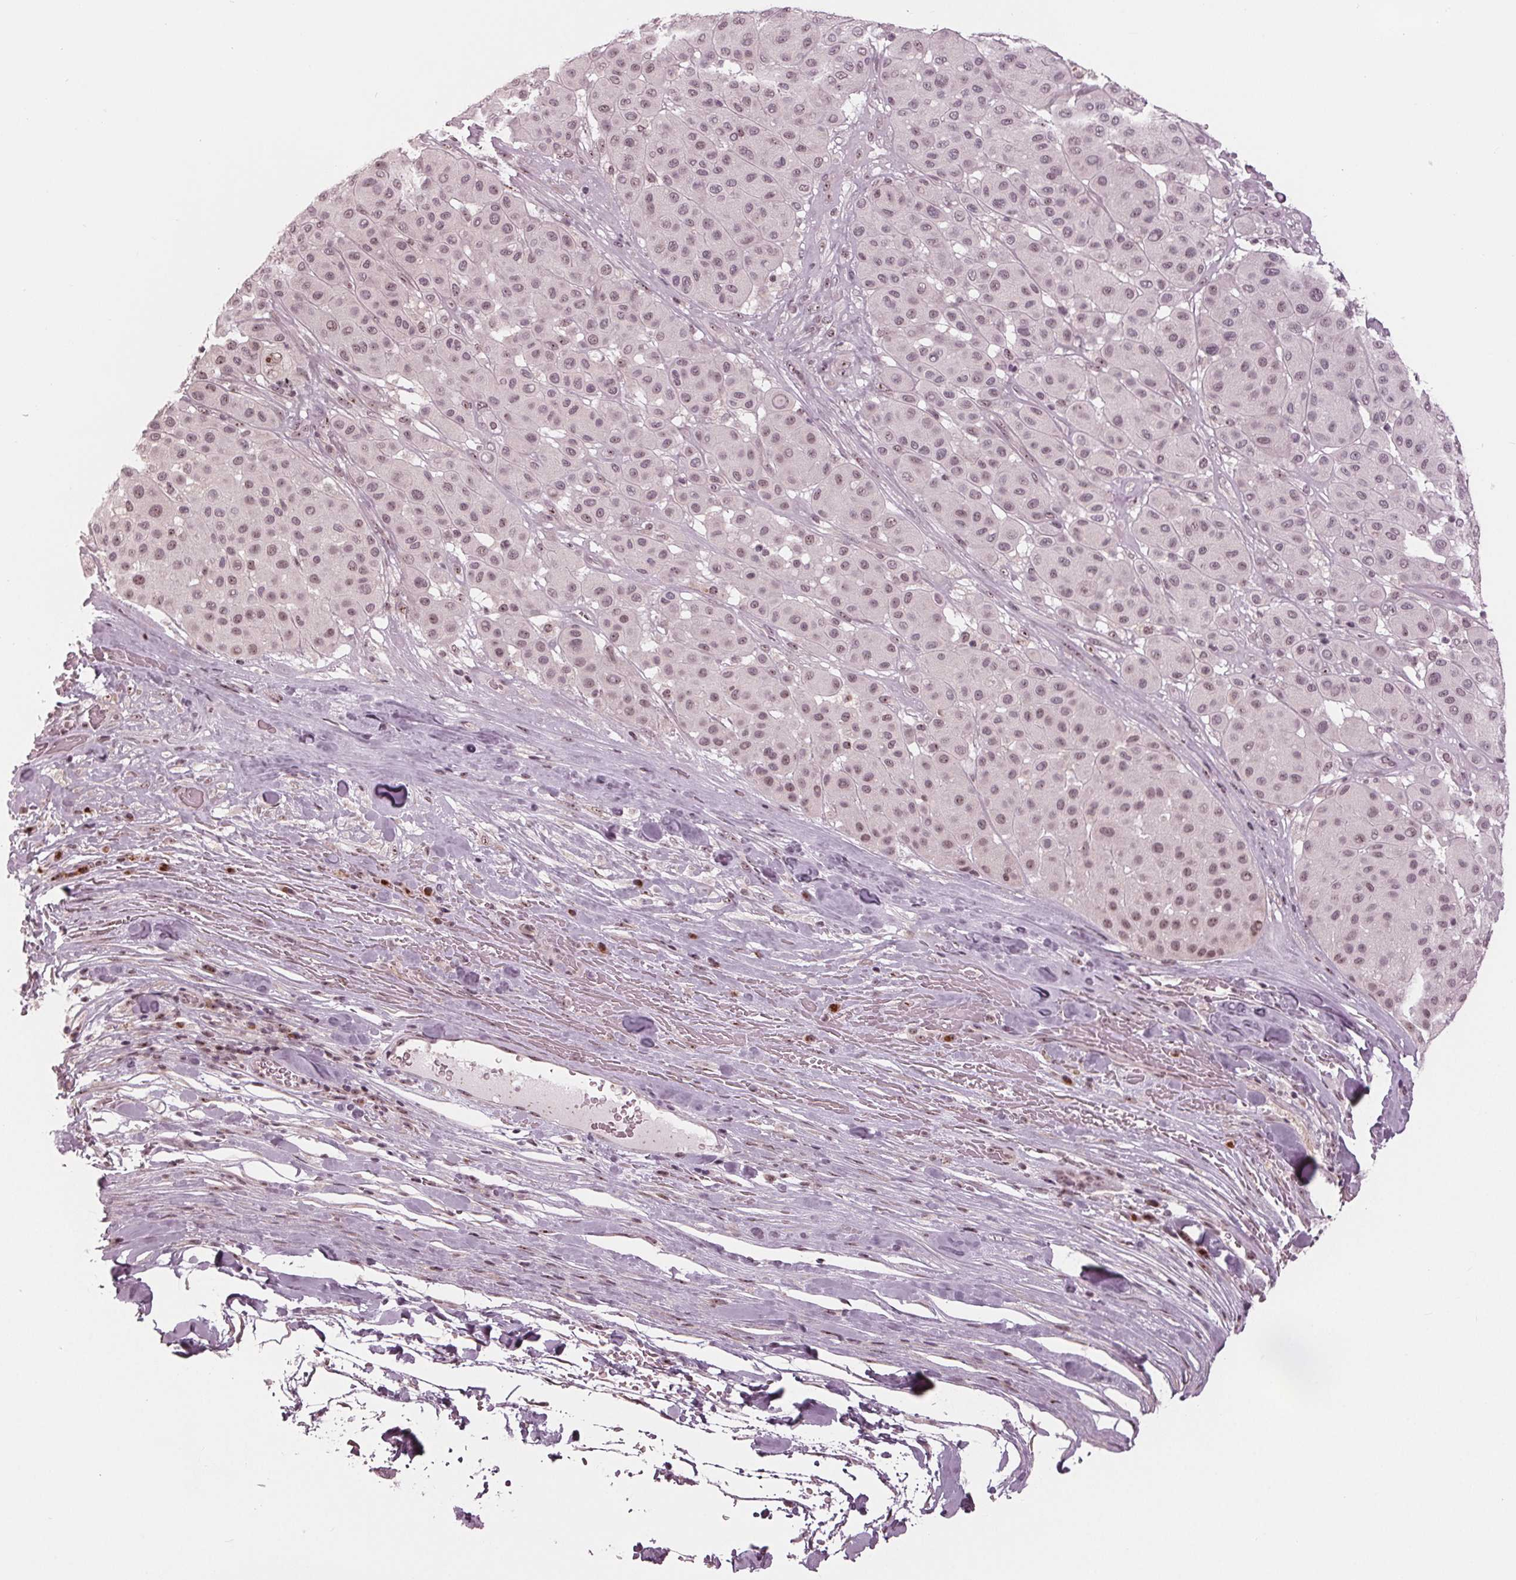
{"staining": {"intensity": "moderate", "quantity": "25%-75%", "location": "nuclear"}, "tissue": "melanoma", "cell_type": "Tumor cells", "image_type": "cancer", "snomed": [{"axis": "morphology", "description": "Malignant melanoma, Metastatic site"}, {"axis": "topography", "description": "Smooth muscle"}], "caption": "A brown stain highlights moderate nuclear expression of a protein in malignant melanoma (metastatic site) tumor cells.", "gene": "SLX4", "patient": {"sex": "male", "age": 41}}